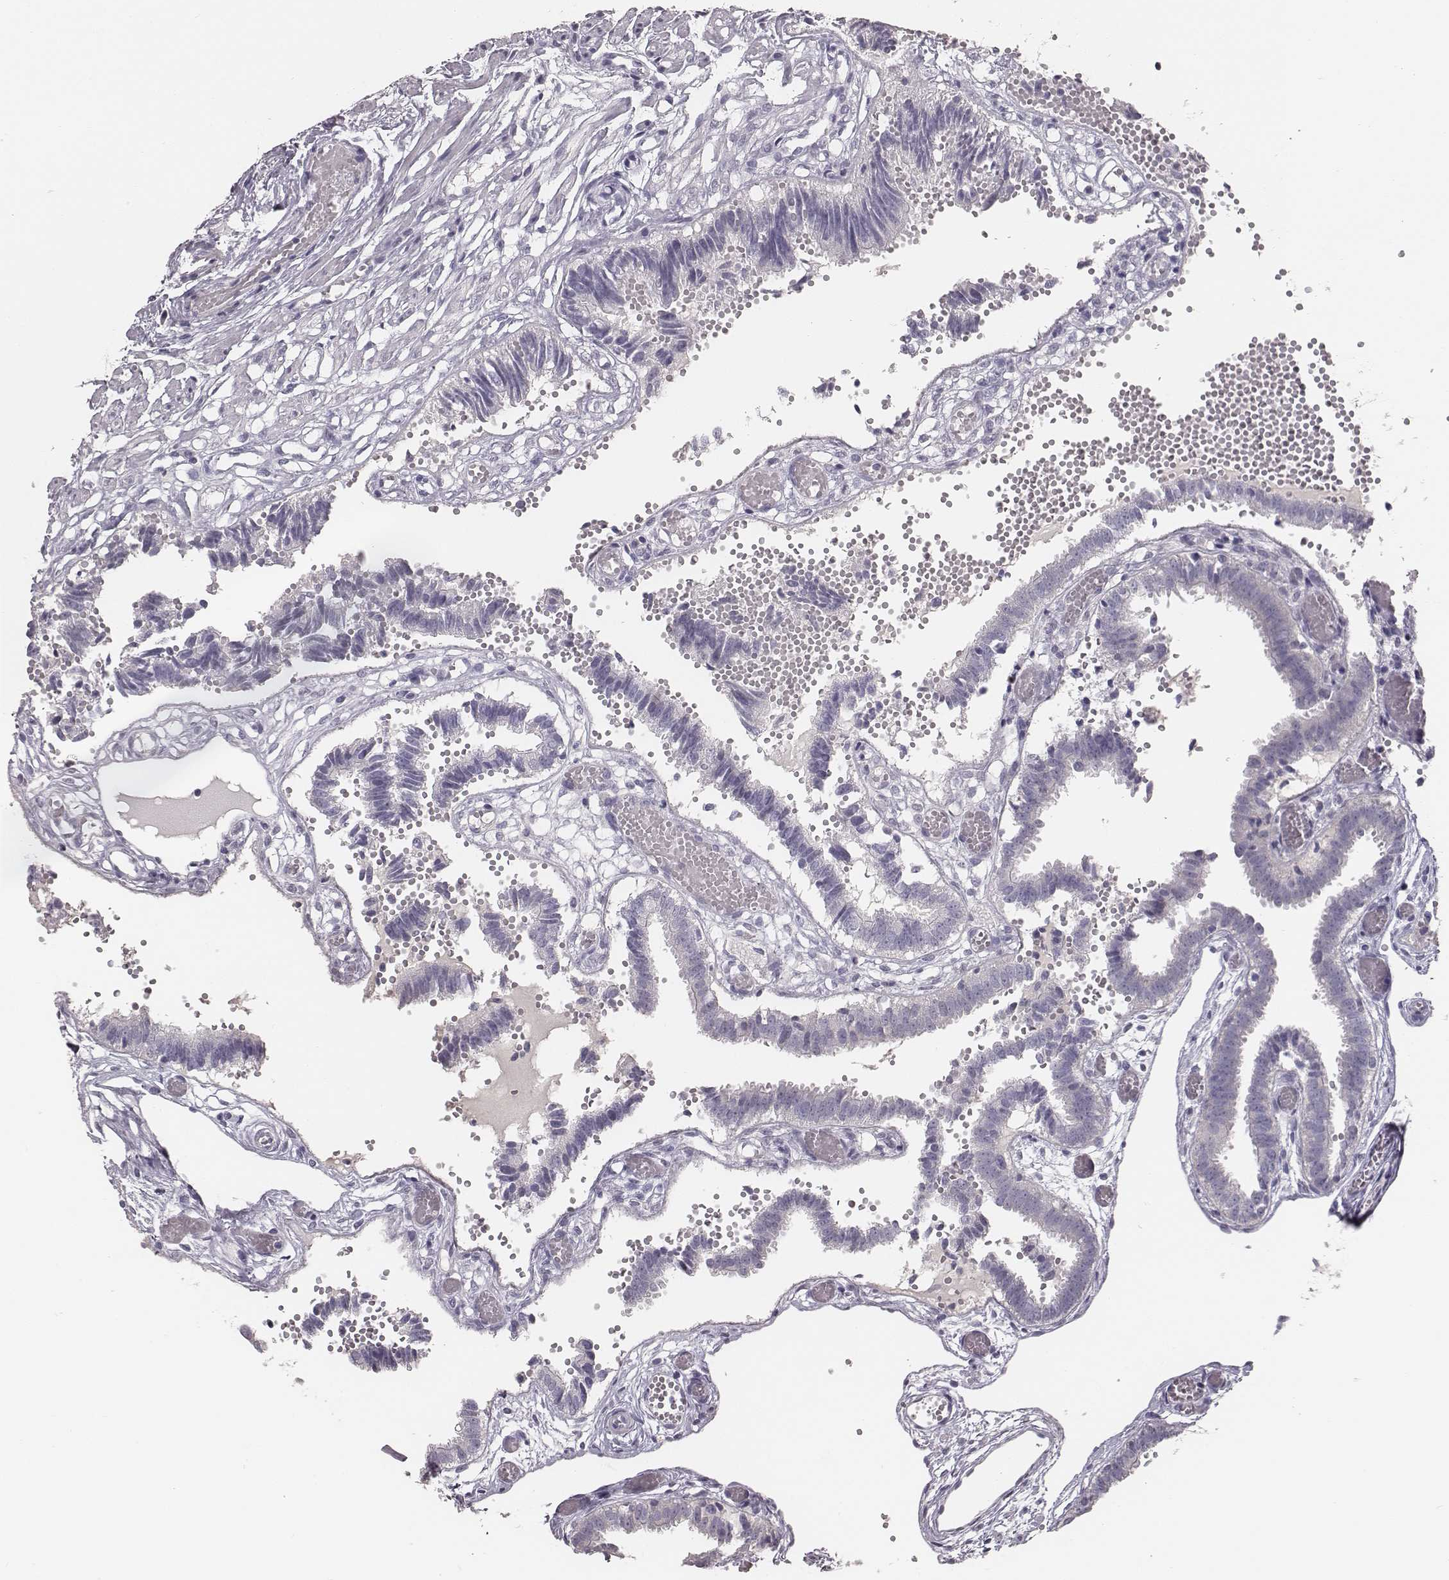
{"staining": {"intensity": "negative", "quantity": "none", "location": "none"}, "tissue": "fallopian tube", "cell_type": "Glandular cells", "image_type": "normal", "snomed": [{"axis": "morphology", "description": "Normal tissue, NOS"}, {"axis": "topography", "description": "Fallopian tube"}], "caption": "Immunohistochemical staining of unremarkable human fallopian tube shows no significant positivity in glandular cells.", "gene": "MYH6", "patient": {"sex": "female", "age": 37}}